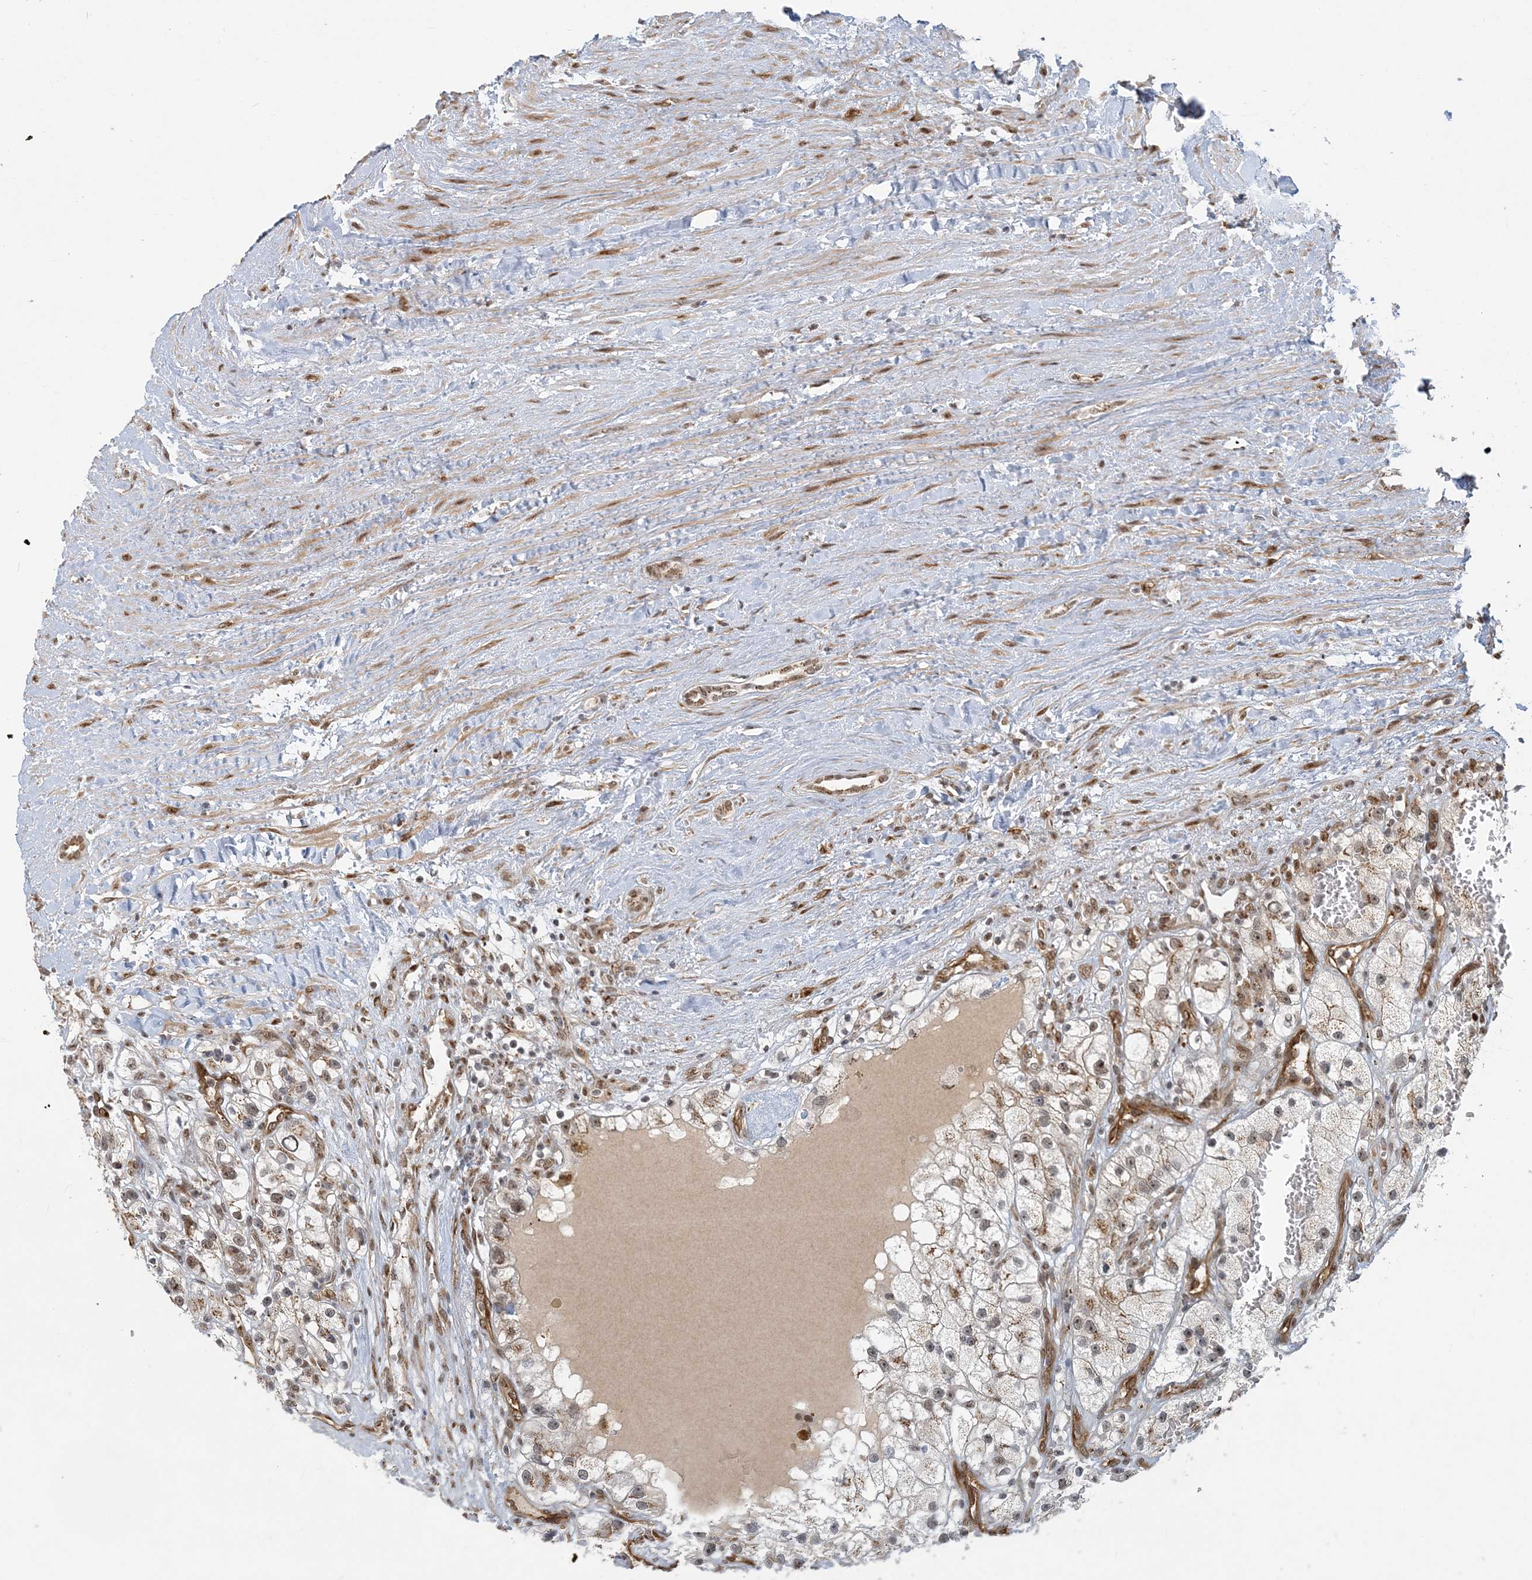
{"staining": {"intensity": "moderate", "quantity": "<25%", "location": "cytoplasmic/membranous,nuclear"}, "tissue": "renal cancer", "cell_type": "Tumor cells", "image_type": "cancer", "snomed": [{"axis": "morphology", "description": "Adenocarcinoma, NOS"}, {"axis": "topography", "description": "Kidney"}], "caption": "Adenocarcinoma (renal) stained for a protein exhibits moderate cytoplasmic/membranous and nuclear positivity in tumor cells.", "gene": "PLRG1", "patient": {"sex": "female", "age": 57}}